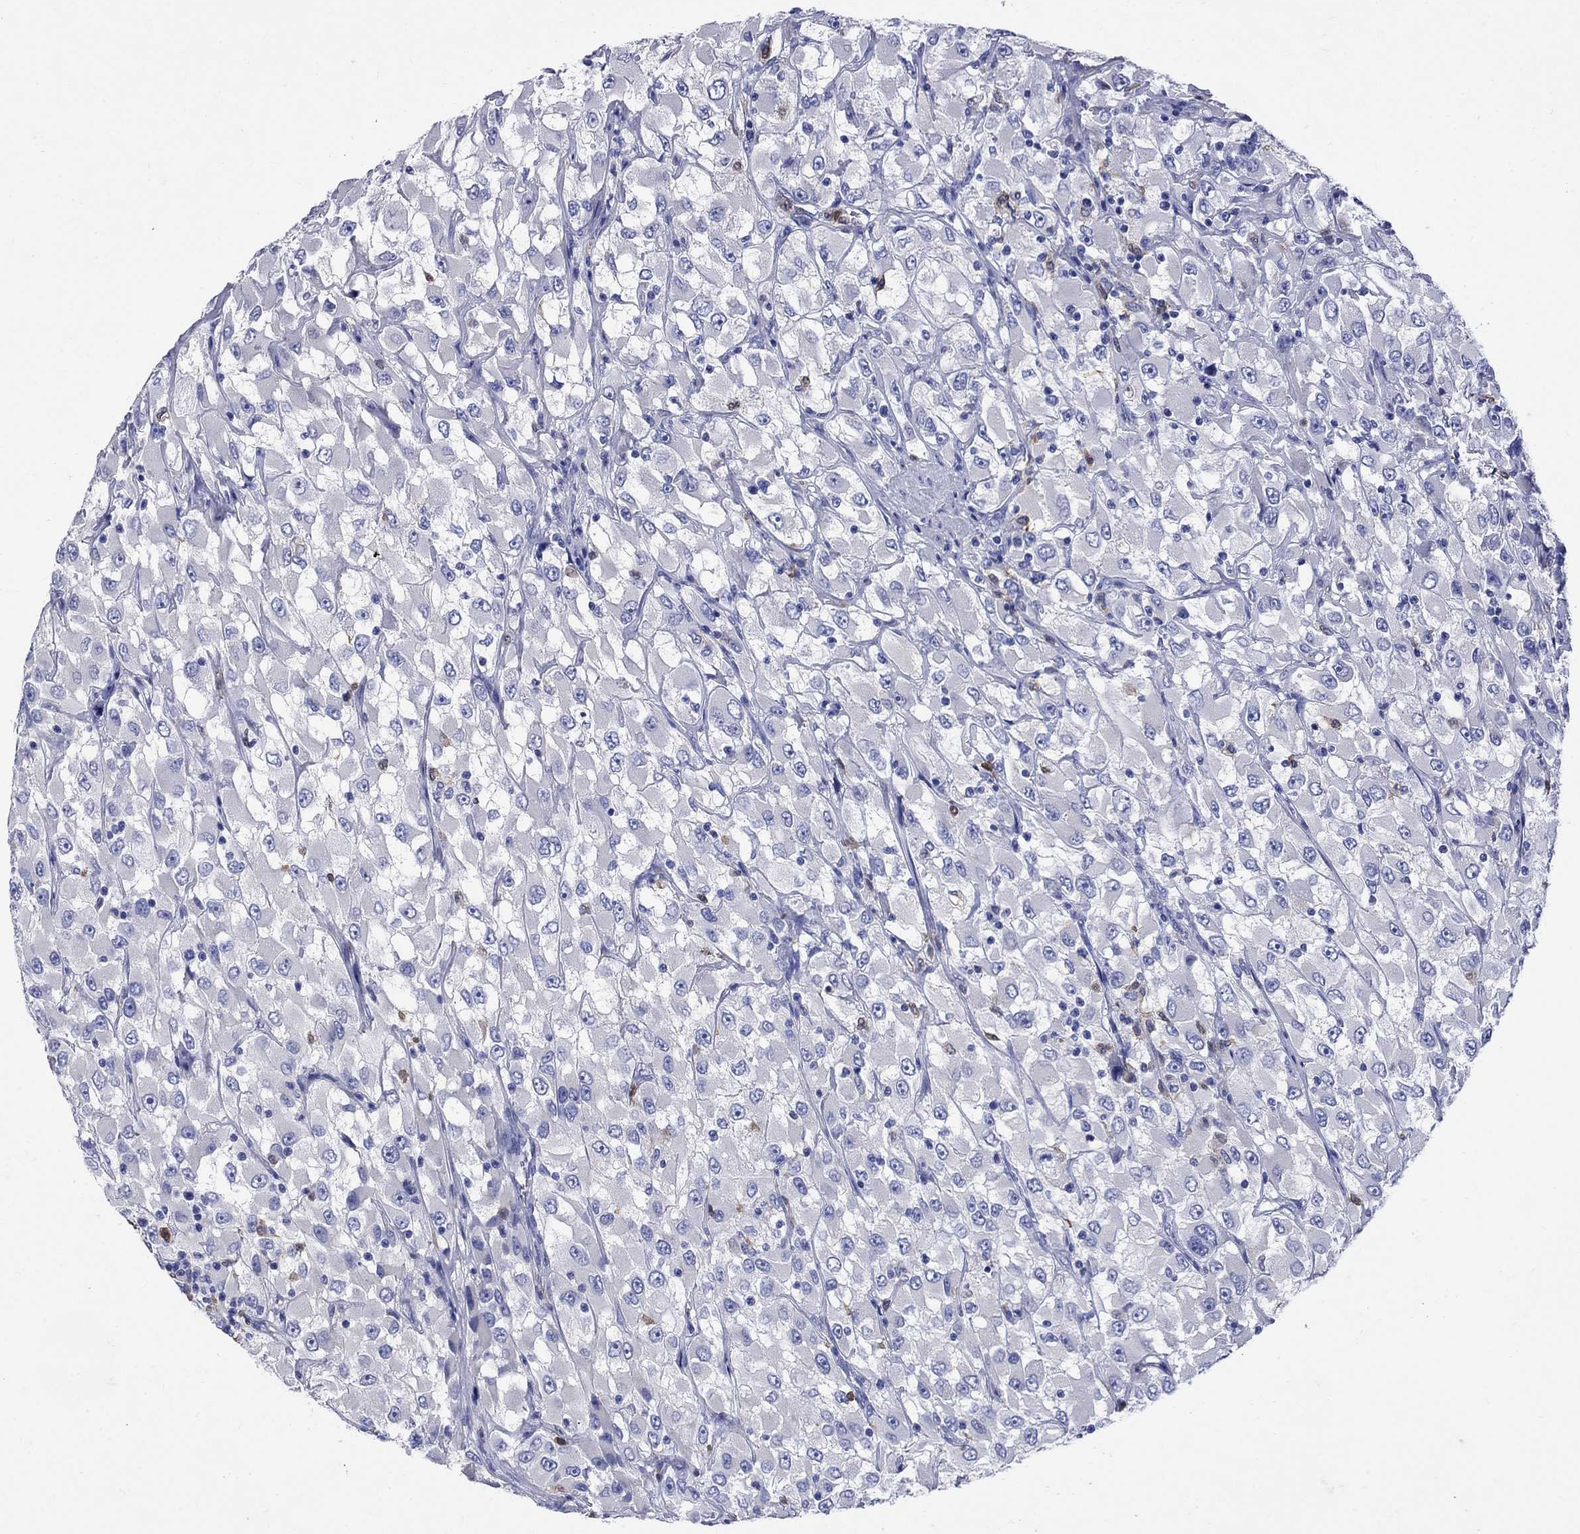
{"staining": {"intensity": "negative", "quantity": "none", "location": "none"}, "tissue": "renal cancer", "cell_type": "Tumor cells", "image_type": "cancer", "snomed": [{"axis": "morphology", "description": "Adenocarcinoma, NOS"}, {"axis": "topography", "description": "Kidney"}], "caption": "Tumor cells show no significant staining in adenocarcinoma (renal).", "gene": "TFR2", "patient": {"sex": "female", "age": 52}}